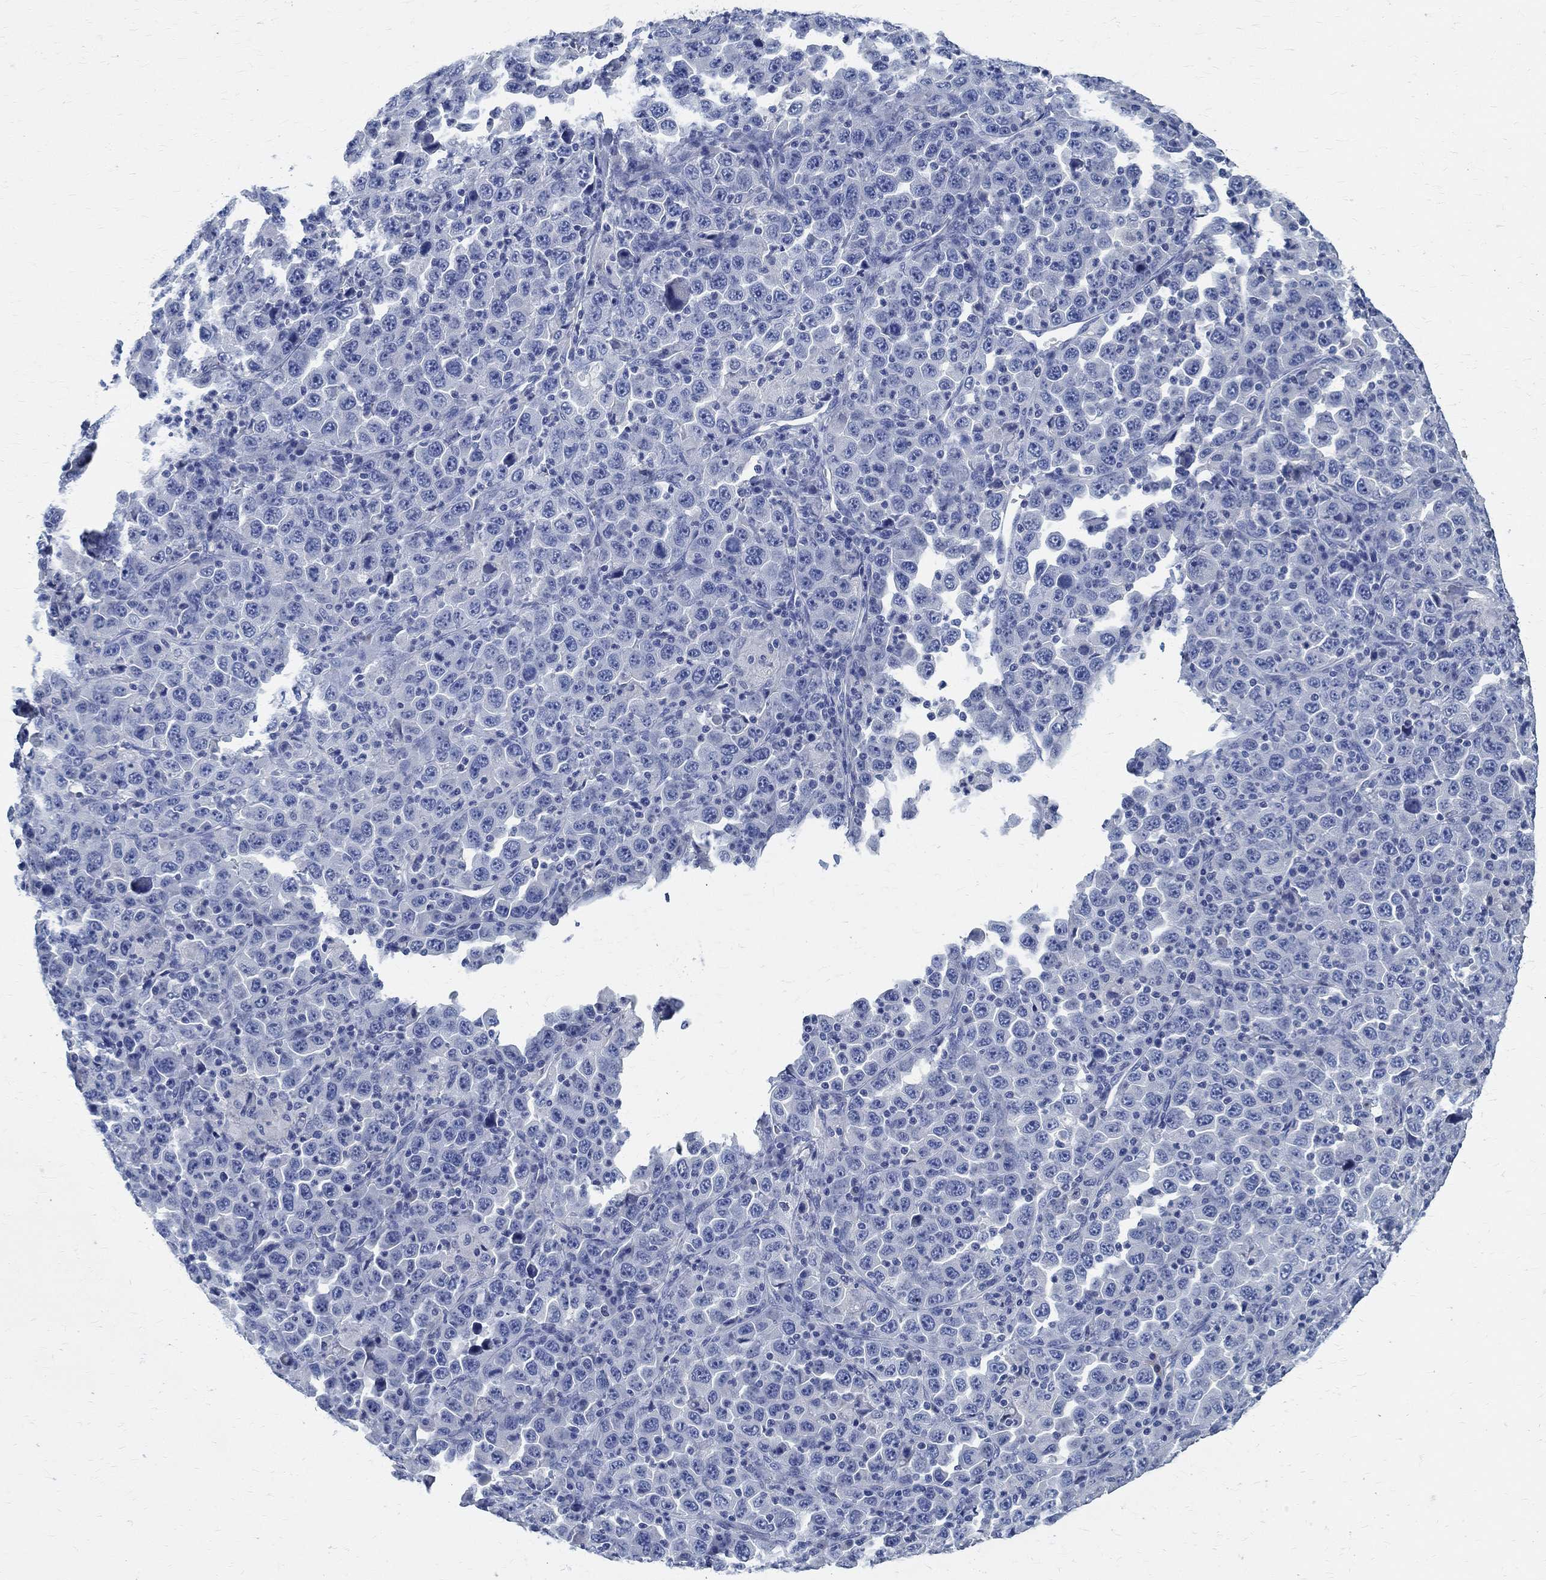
{"staining": {"intensity": "negative", "quantity": "none", "location": "none"}, "tissue": "stomach cancer", "cell_type": "Tumor cells", "image_type": "cancer", "snomed": [{"axis": "morphology", "description": "Normal tissue, NOS"}, {"axis": "morphology", "description": "Adenocarcinoma, NOS"}, {"axis": "topography", "description": "Stomach, upper"}, {"axis": "topography", "description": "Stomach"}], "caption": "Photomicrograph shows no protein expression in tumor cells of stomach adenocarcinoma tissue. (Brightfield microscopy of DAB (3,3'-diaminobenzidine) IHC at high magnification).", "gene": "PRX", "patient": {"sex": "male", "age": 59}}